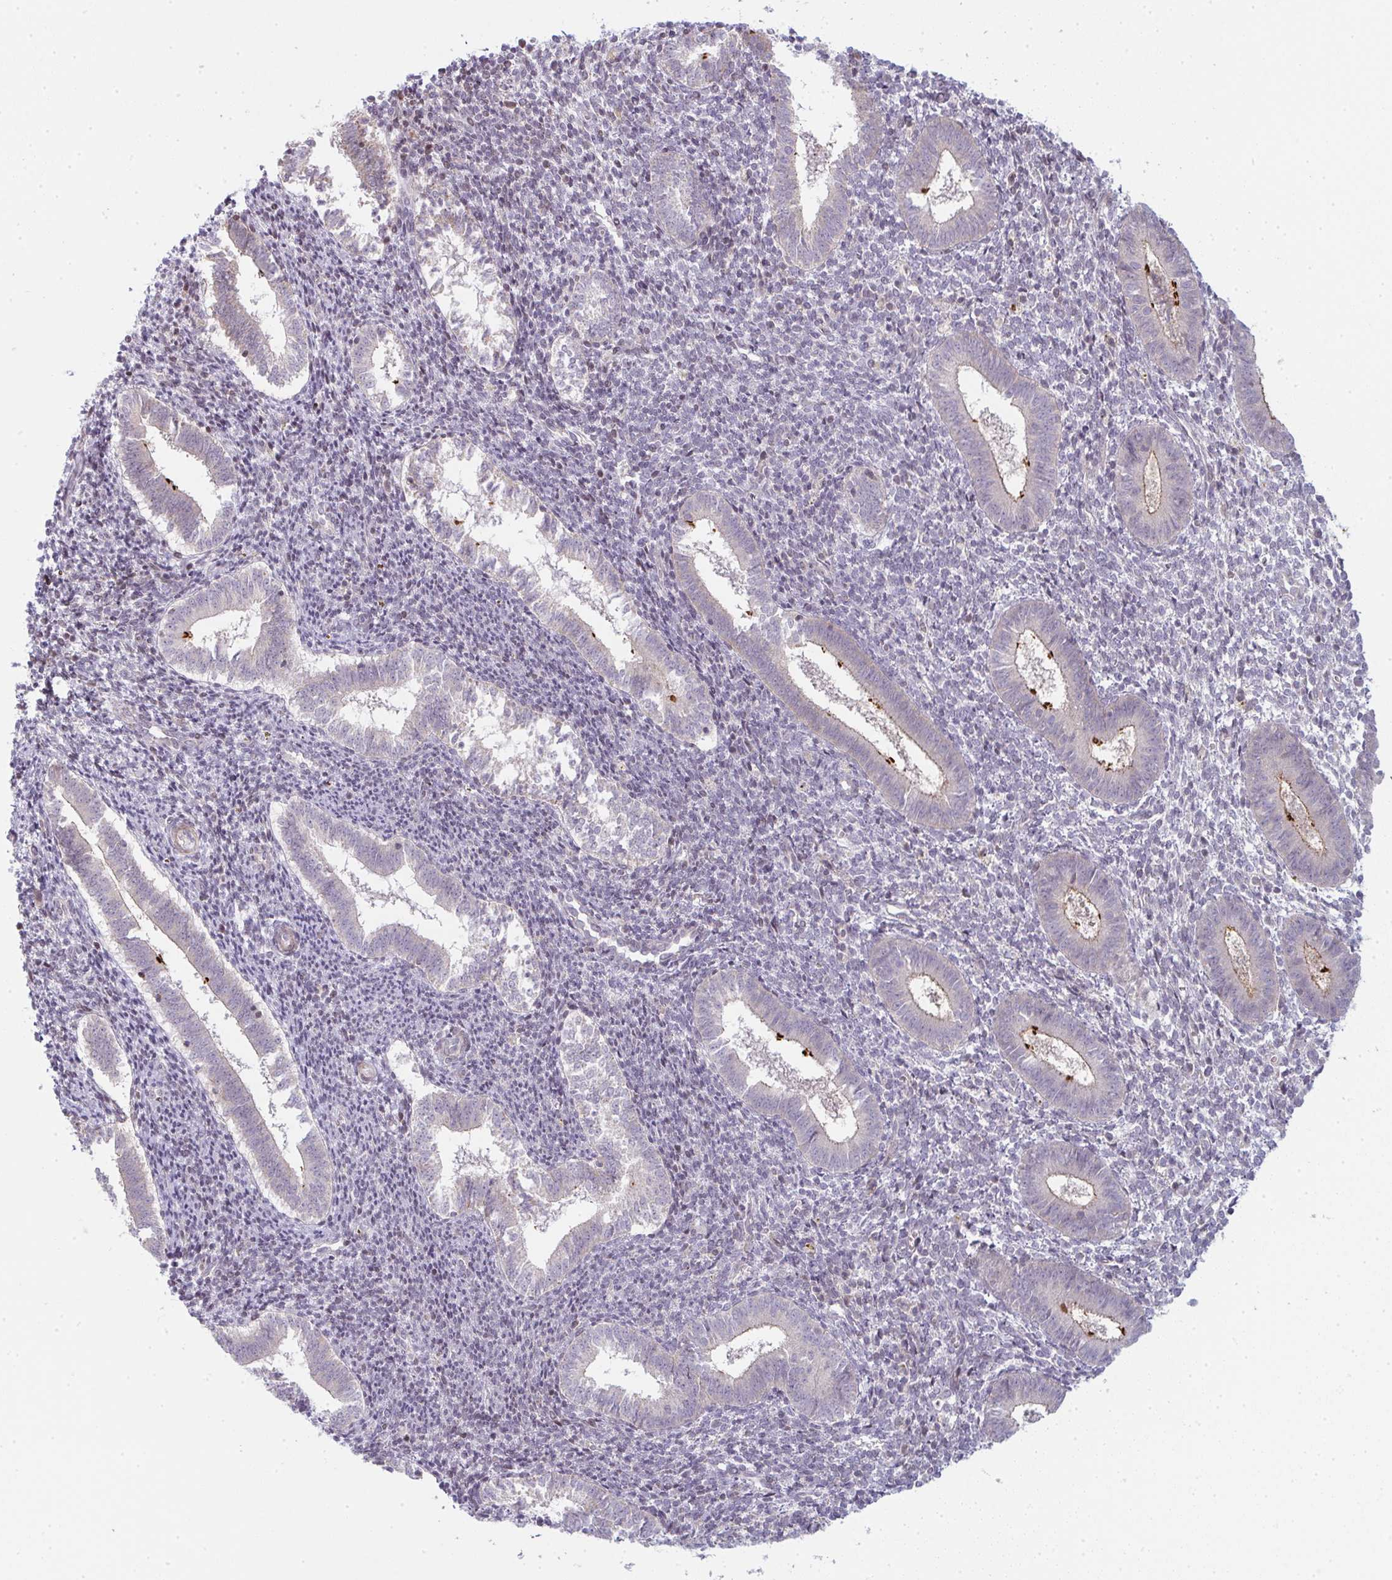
{"staining": {"intensity": "negative", "quantity": "none", "location": "none"}, "tissue": "endometrium", "cell_type": "Cells in endometrial stroma", "image_type": "normal", "snomed": [{"axis": "morphology", "description": "Normal tissue, NOS"}, {"axis": "topography", "description": "Endometrium"}], "caption": "High power microscopy histopathology image of an IHC image of benign endometrium, revealing no significant positivity in cells in endometrial stroma.", "gene": "TMEM237", "patient": {"sex": "female", "age": 25}}